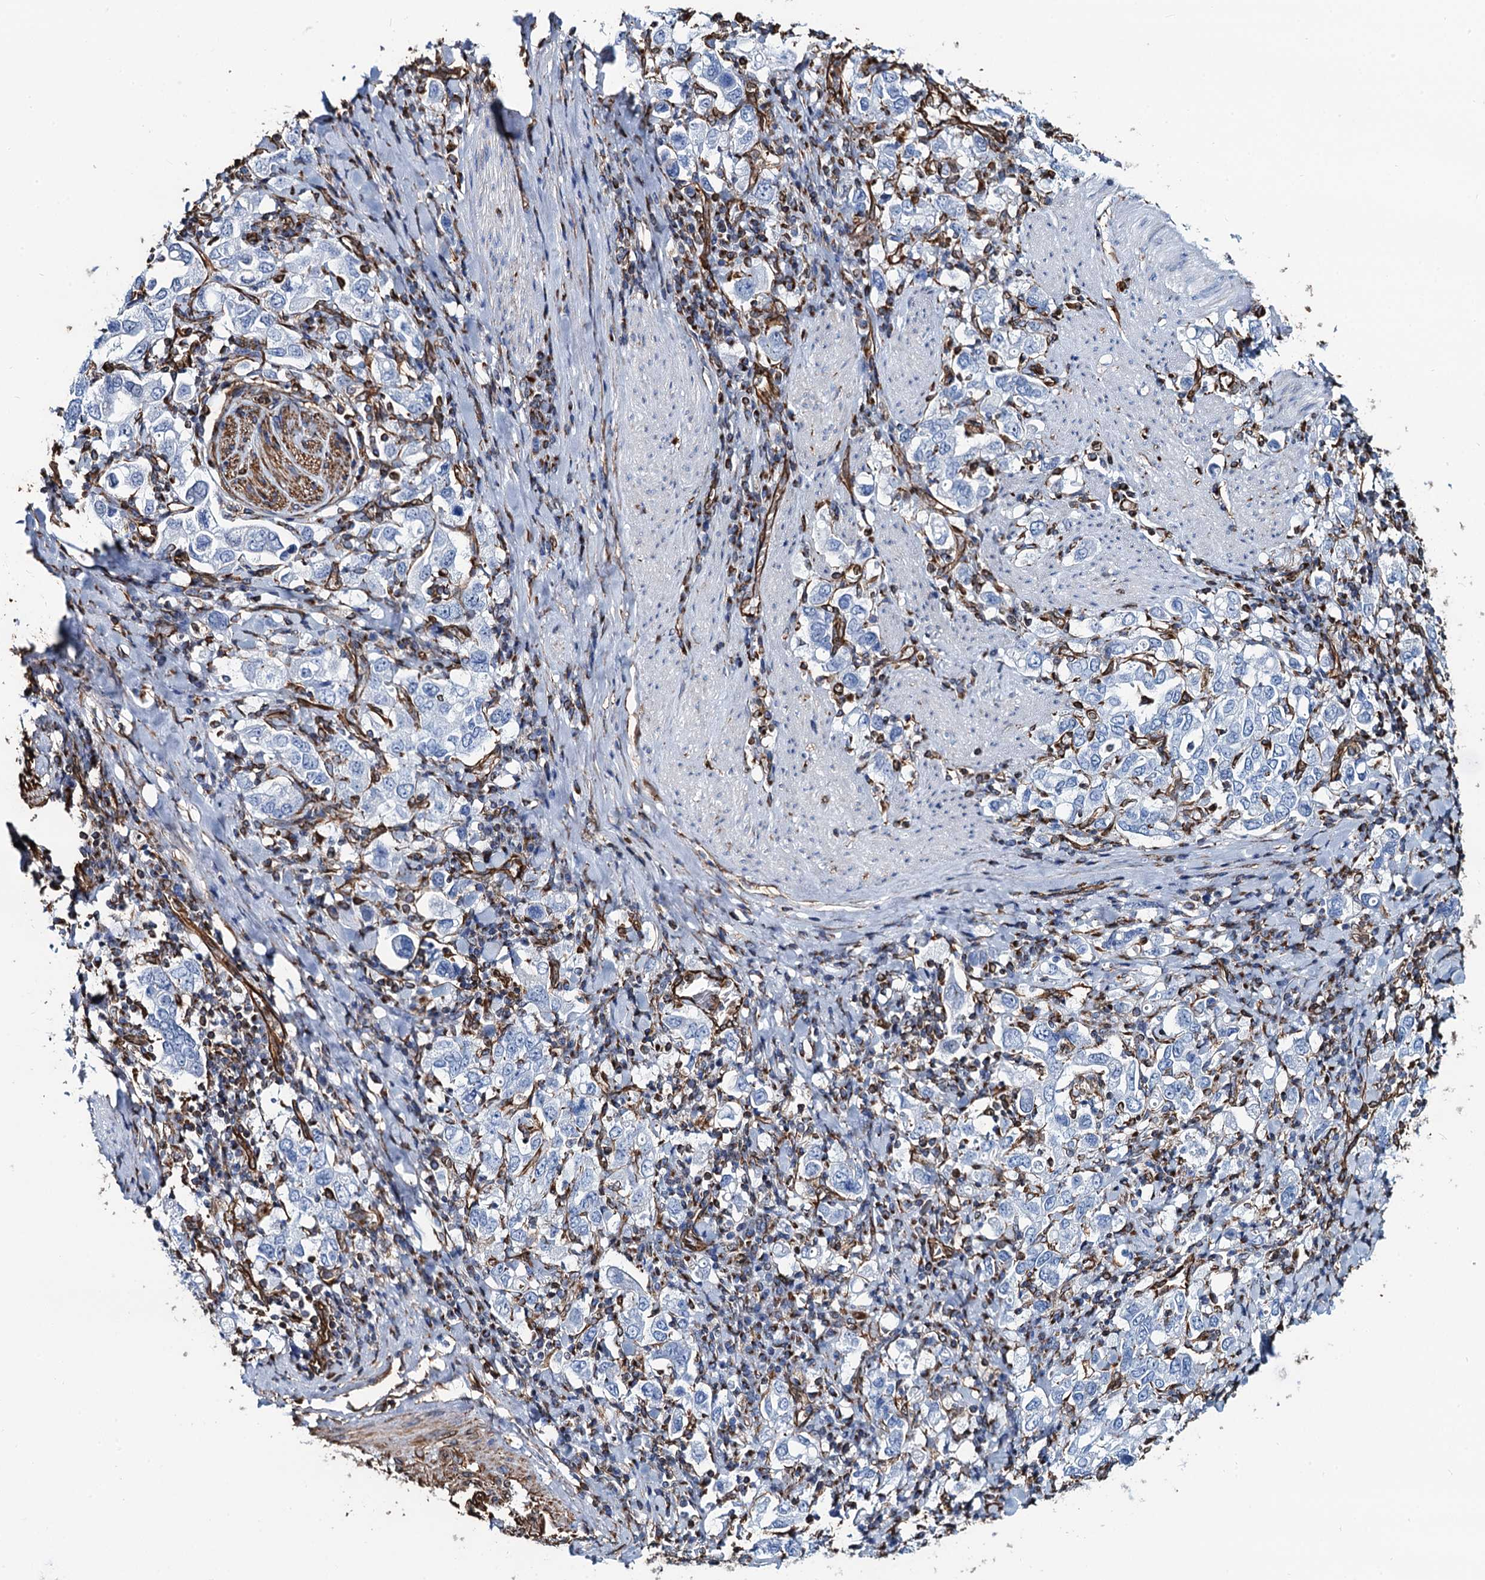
{"staining": {"intensity": "negative", "quantity": "none", "location": "none"}, "tissue": "stomach cancer", "cell_type": "Tumor cells", "image_type": "cancer", "snomed": [{"axis": "morphology", "description": "Adenocarcinoma, NOS"}, {"axis": "topography", "description": "Stomach, upper"}], "caption": "Immunohistochemical staining of stomach adenocarcinoma shows no significant expression in tumor cells.", "gene": "PGM2", "patient": {"sex": "male", "age": 62}}